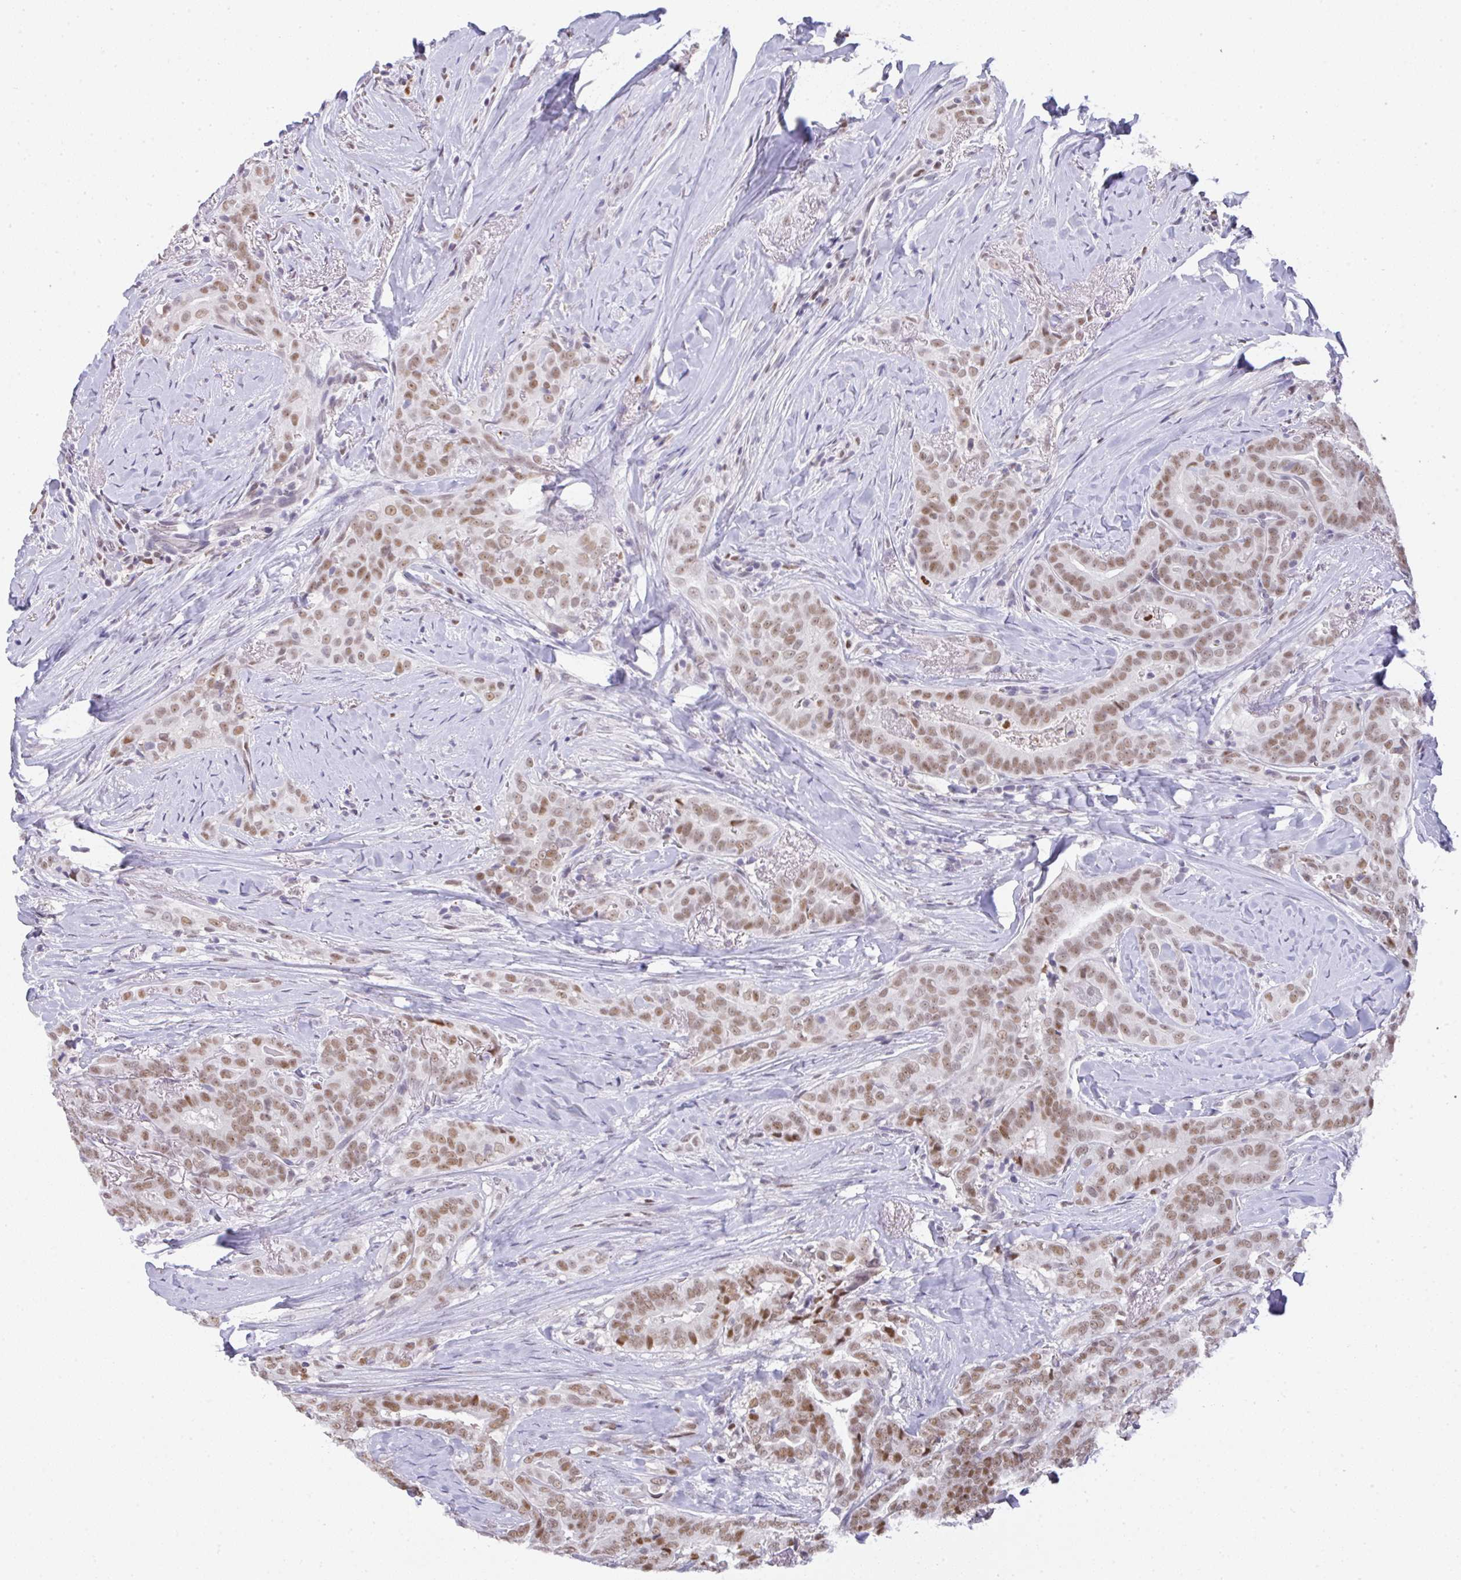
{"staining": {"intensity": "moderate", "quantity": ">75%", "location": "nuclear"}, "tissue": "thyroid cancer", "cell_type": "Tumor cells", "image_type": "cancer", "snomed": [{"axis": "morphology", "description": "Papillary adenocarcinoma, NOS"}, {"axis": "topography", "description": "Thyroid gland"}], "caption": "Protein positivity by IHC reveals moderate nuclear positivity in about >75% of tumor cells in thyroid papillary adenocarcinoma.", "gene": "BBX", "patient": {"sex": "male", "age": 61}}